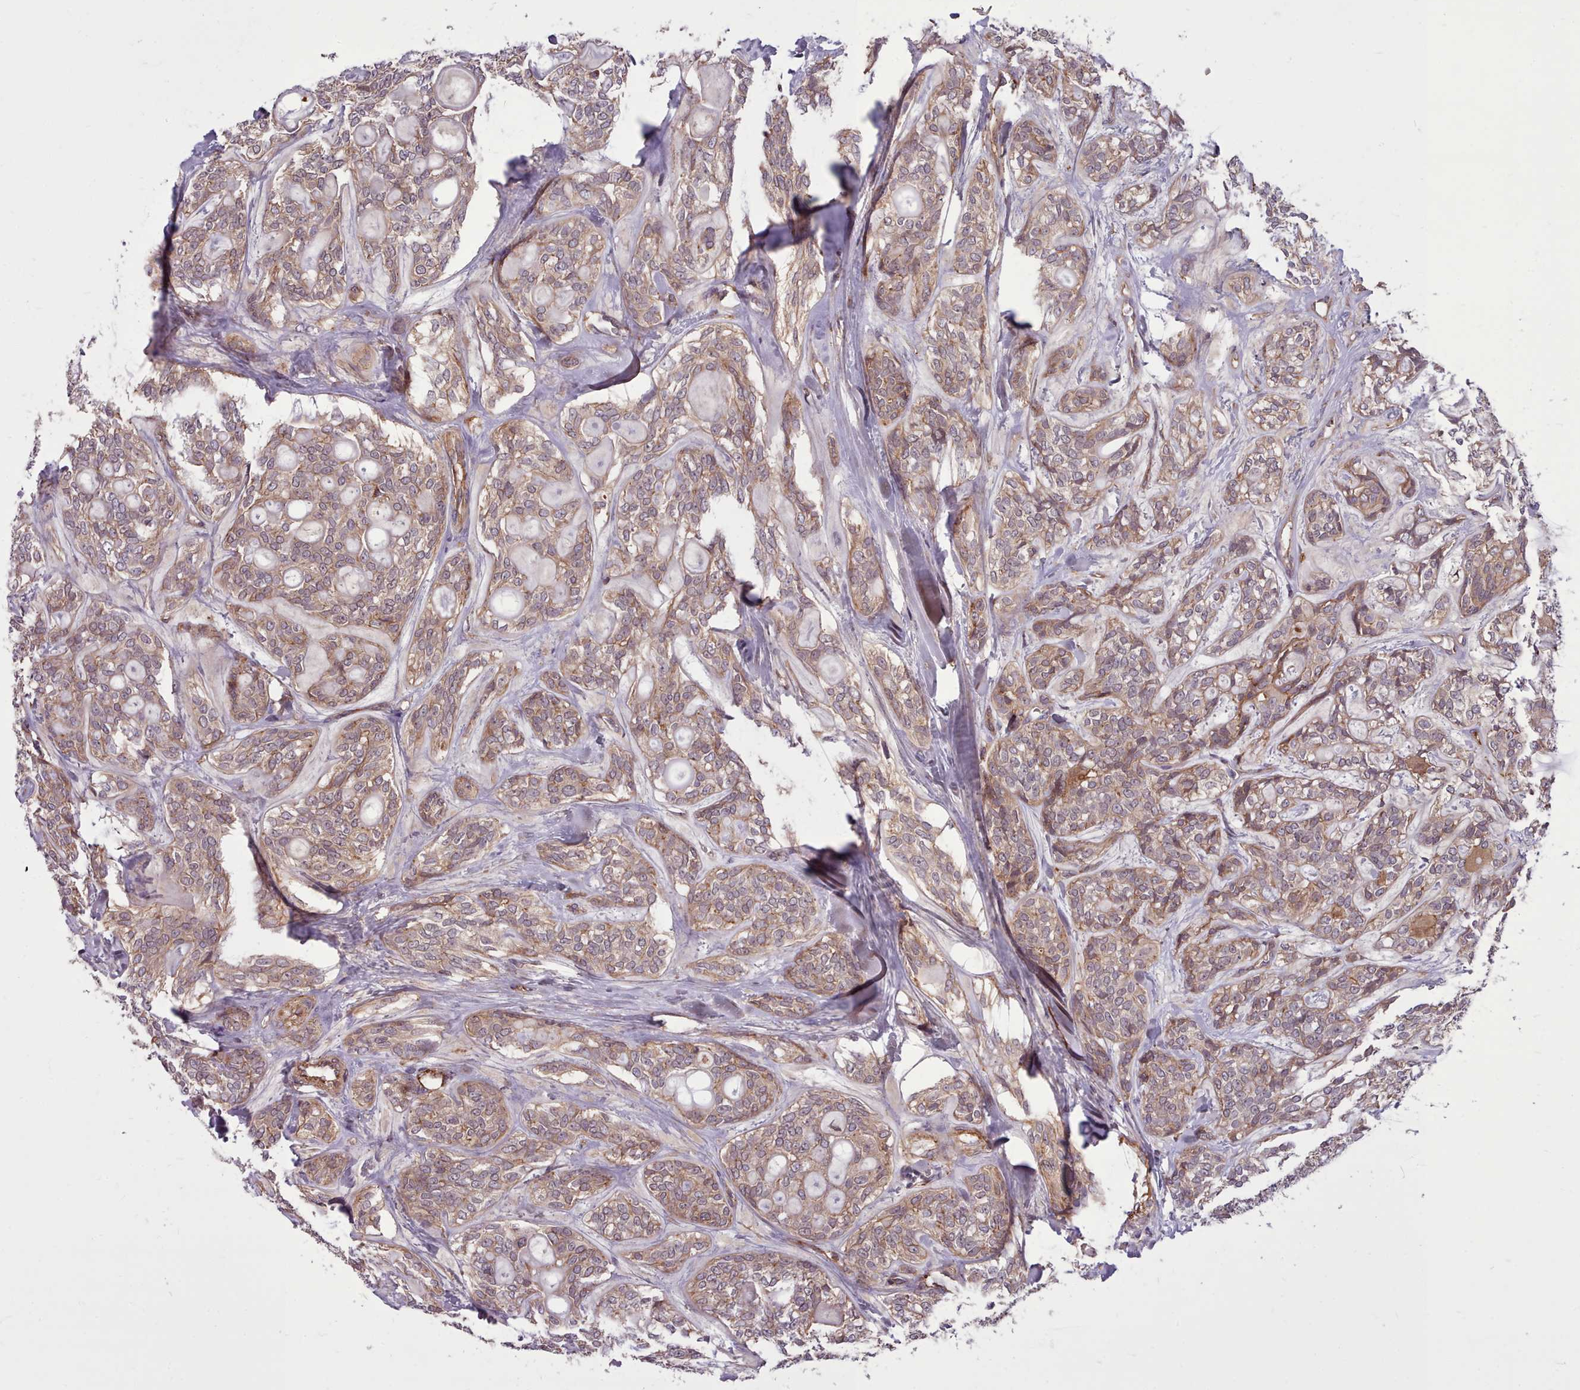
{"staining": {"intensity": "moderate", "quantity": ">75%", "location": "cytoplasmic/membranous"}, "tissue": "head and neck cancer", "cell_type": "Tumor cells", "image_type": "cancer", "snomed": [{"axis": "morphology", "description": "Adenocarcinoma, NOS"}, {"axis": "topography", "description": "Head-Neck"}], "caption": "Human adenocarcinoma (head and neck) stained for a protein (brown) demonstrates moderate cytoplasmic/membranous positive staining in about >75% of tumor cells.", "gene": "STUB1", "patient": {"sex": "male", "age": 66}}